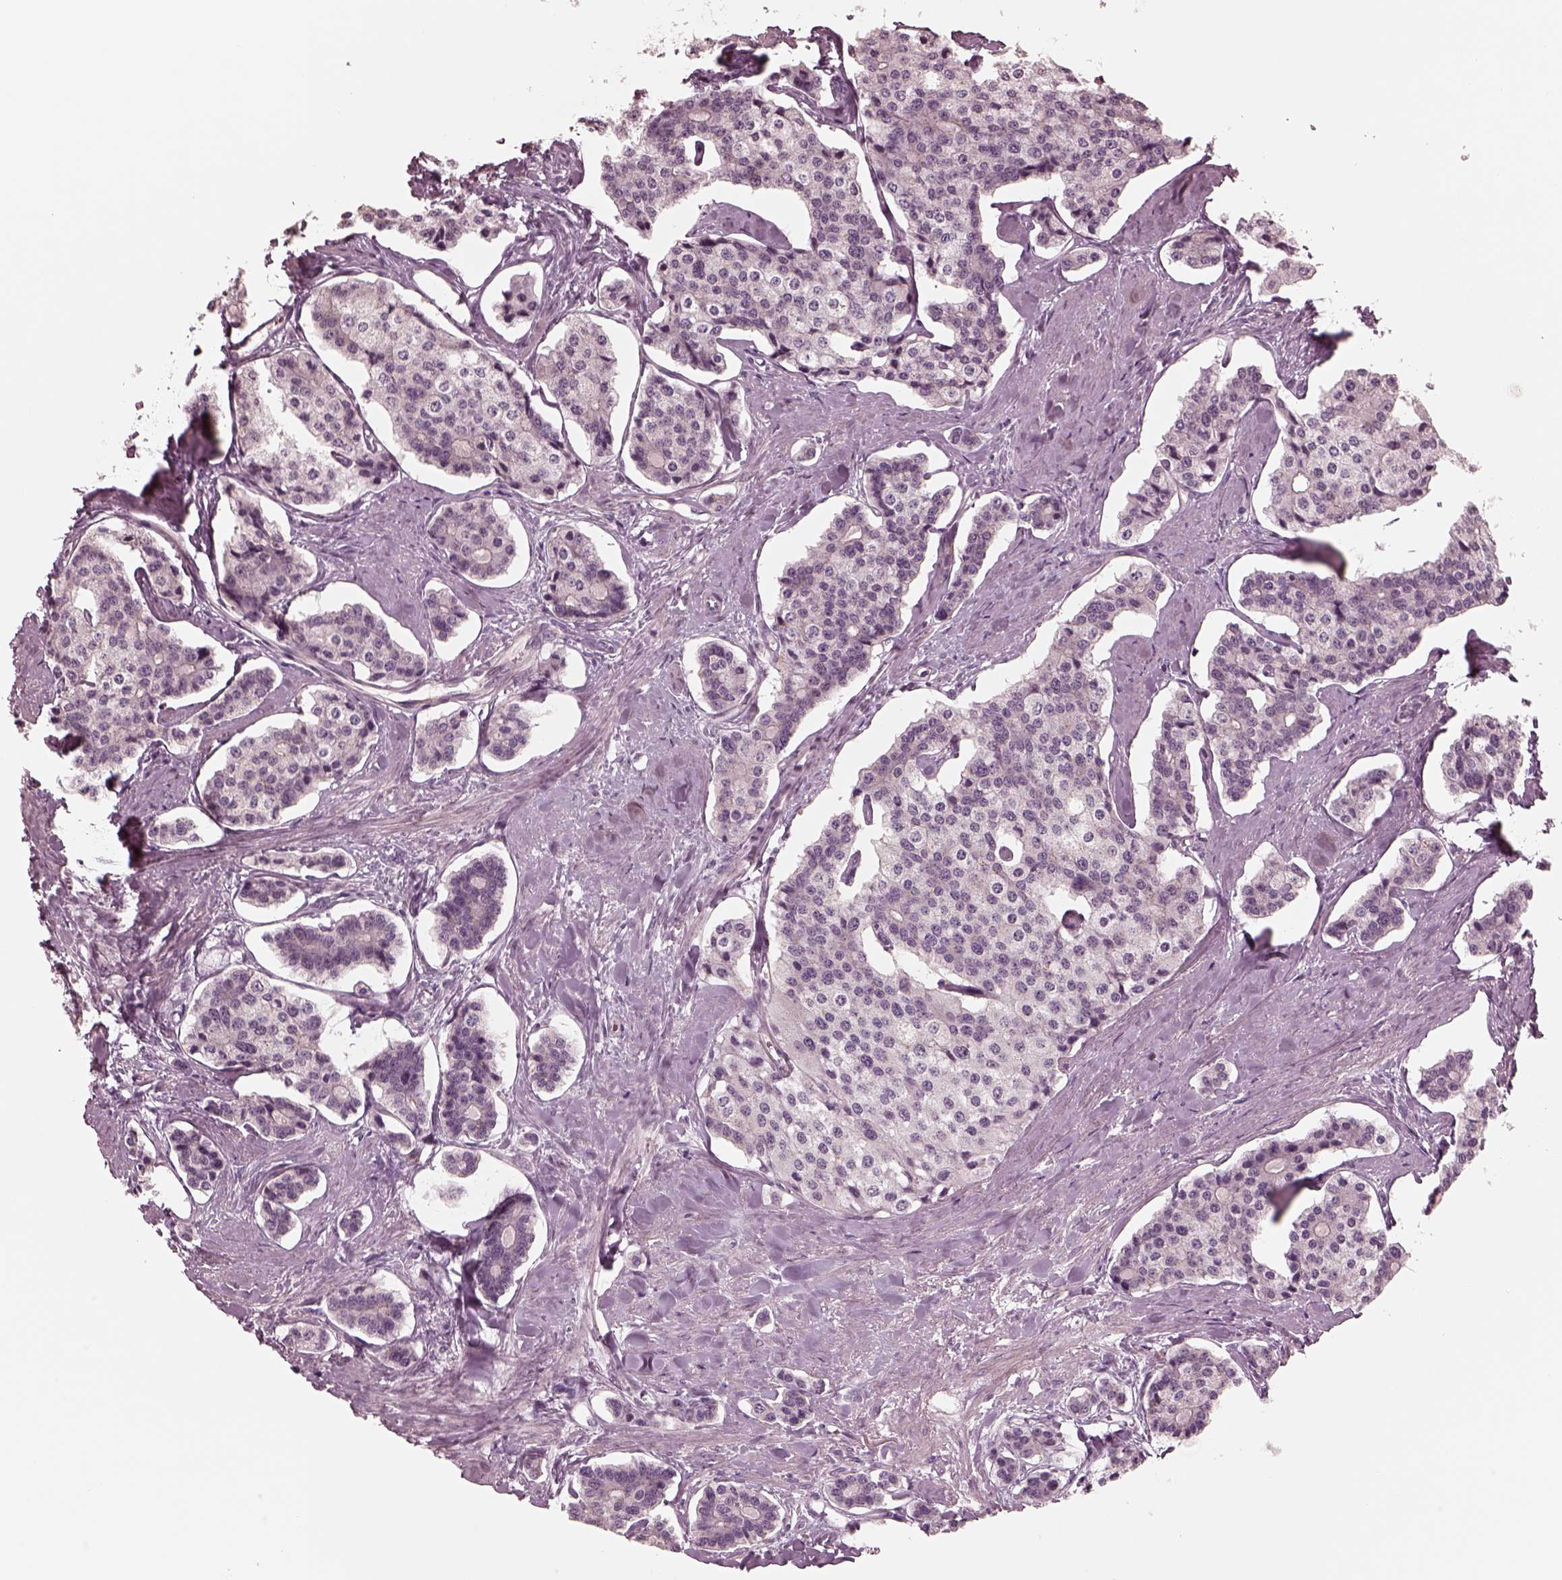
{"staining": {"intensity": "negative", "quantity": "none", "location": "none"}, "tissue": "carcinoid", "cell_type": "Tumor cells", "image_type": "cancer", "snomed": [{"axis": "morphology", "description": "Carcinoid, malignant, NOS"}, {"axis": "topography", "description": "Small intestine"}], "caption": "Tumor cells are negative for protein expression in human malignant carcinoid.", "gene": "KIF6", "patient": {"sex": "female", "age": 65}}